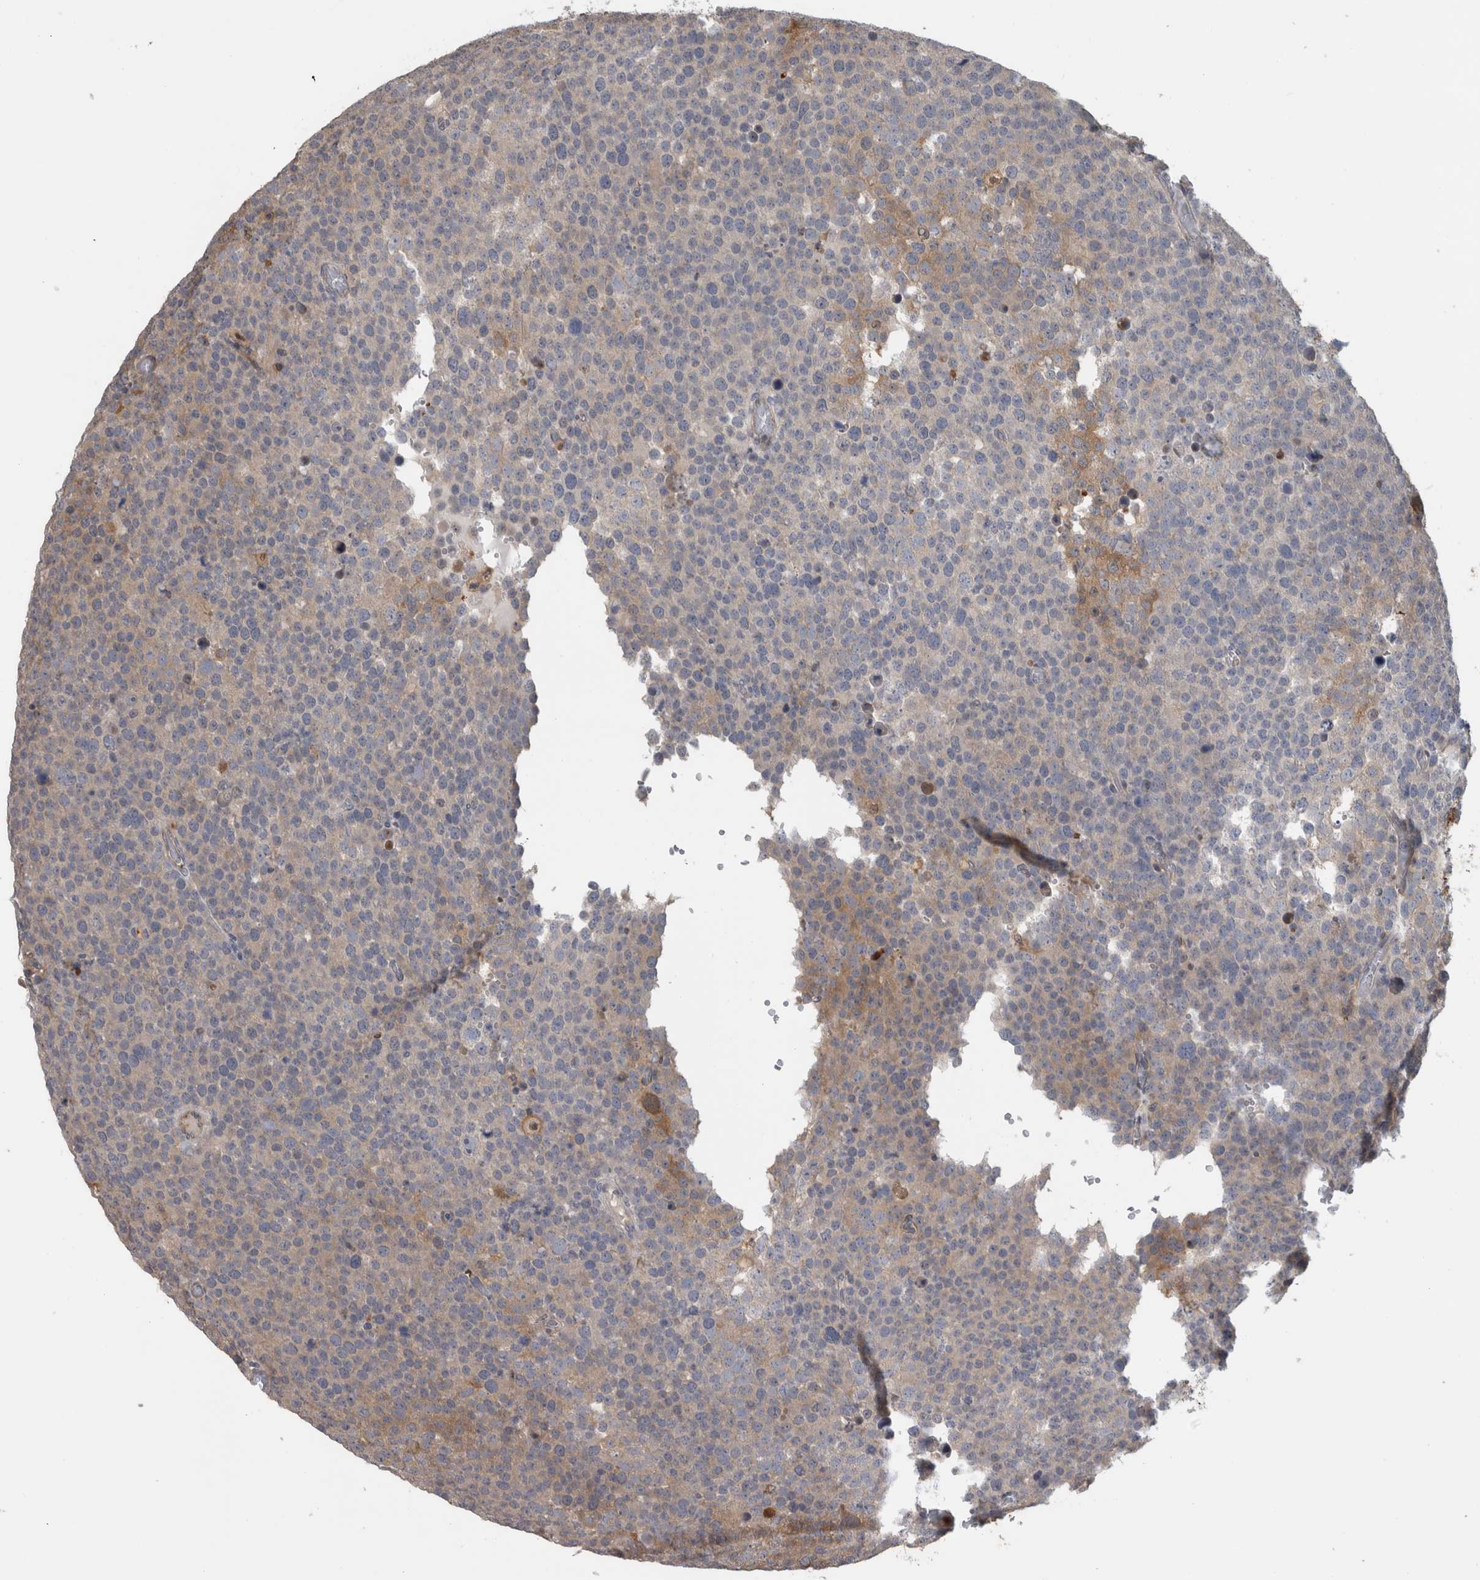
{"staining": {"intensity": "weak", "quantity": "<25%", "location": "cytoplasmic/membranous"}, "tissue": "testis cancer", "cell_type": "Tumor cells", "image_type": "cancer", "snomed": [{"axis": "morphology", "description": "Seminoma, NOS"}, {"axis": "topography", "description": "Testis"}], "caption": "Histopathology image shows no protein positivity in tumor cells of testis seminoma tissue. (DAB (3,3'-diaminobenzidine) IHC with hematoxylin counter stain).", "gene": "USH1G", "patient": {"sex": "male", "age": 71}}